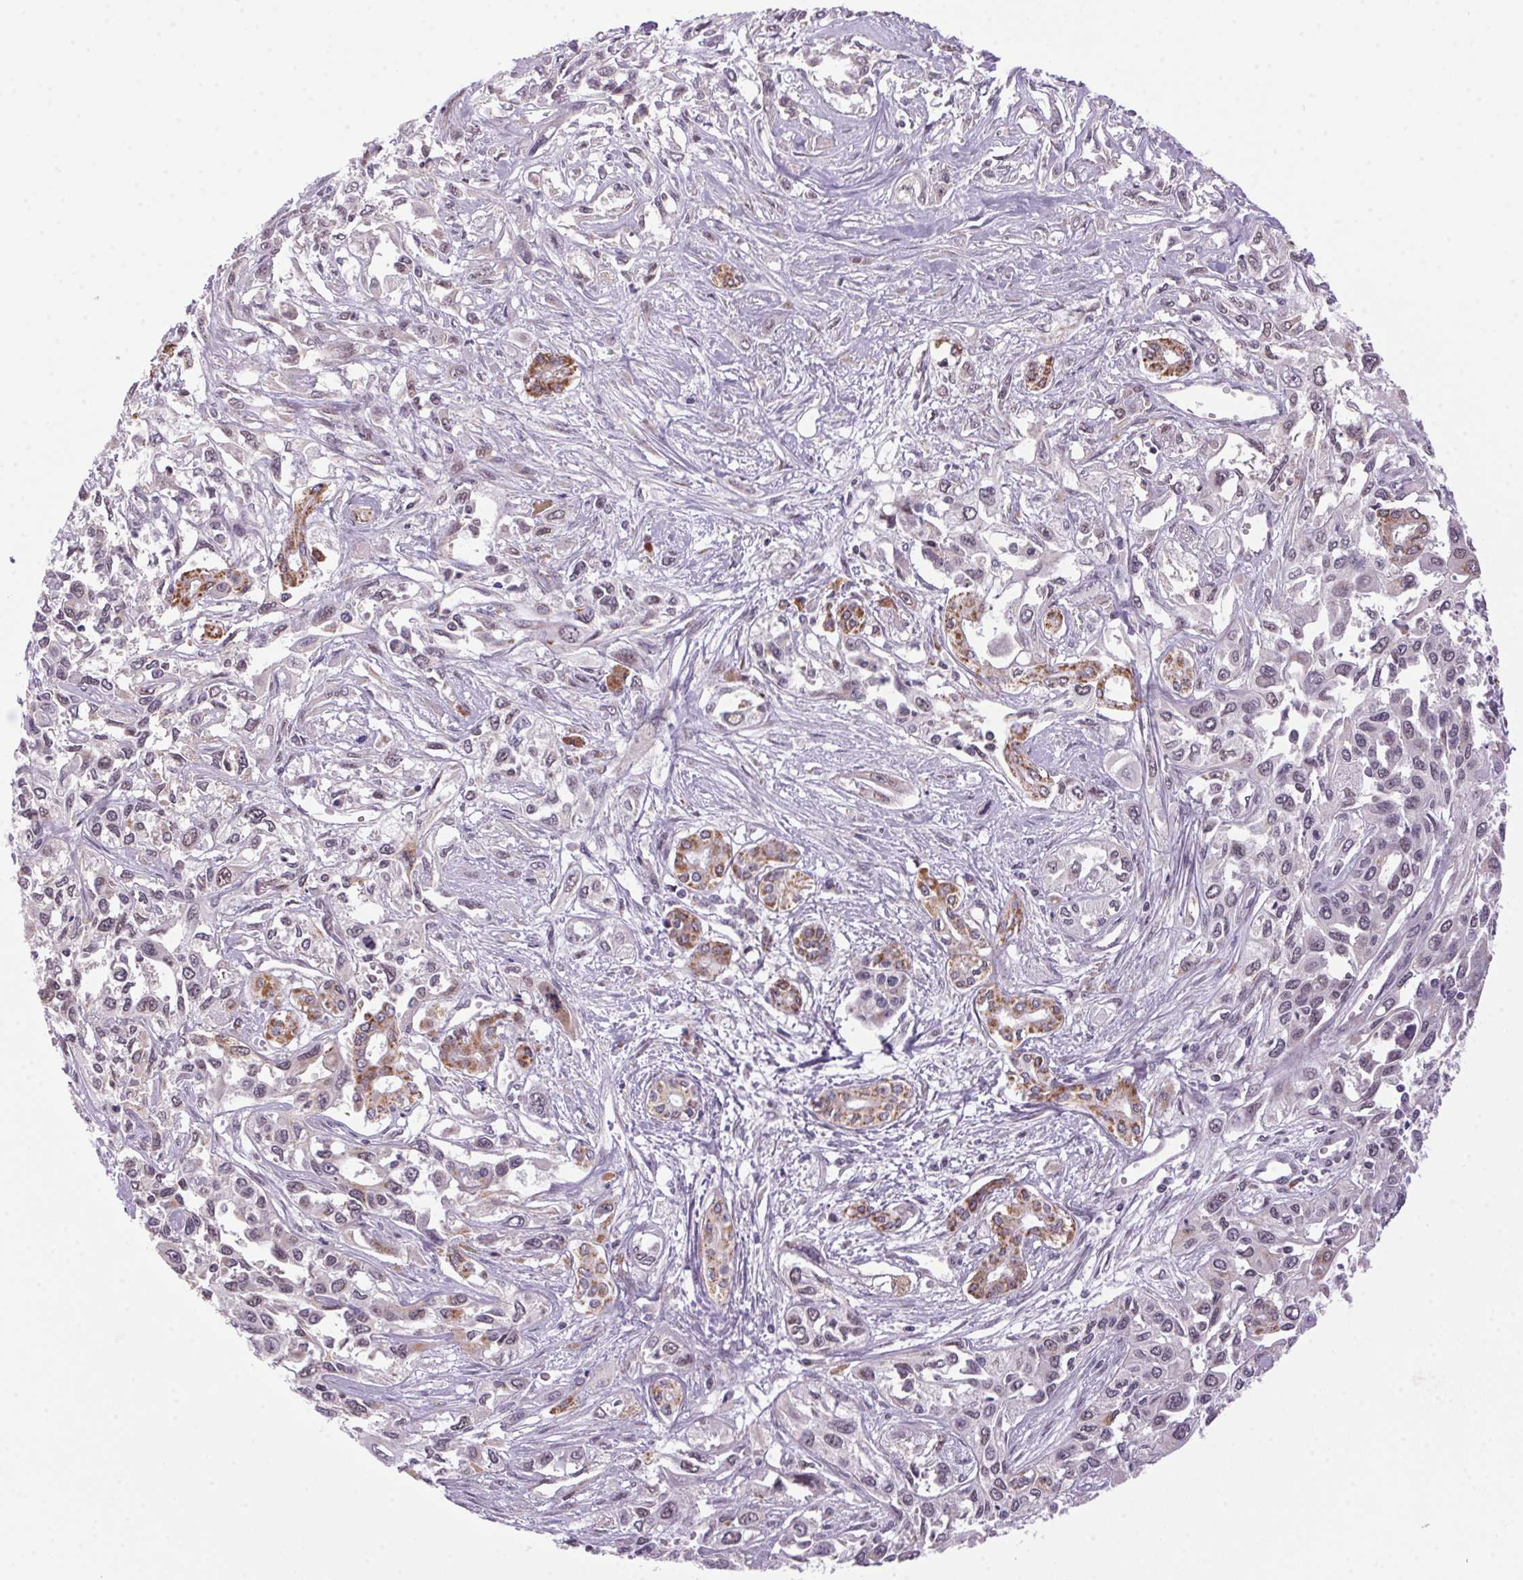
{"staining": {"intensity": "moderate", "quantity": "<25%", "location": "cytoplasmic/membranous"}, "tissue": "pancreatic cancer", "cell_type": "Tumor cells", "image_type": "cancer", "snomed": [{"axis": "morphology", "description": "Adenocarcinoma, NOS"}, {"axis": "topography", "description": "Pancreas"}], "caption": "The micrograph exhibits a brown stain indicating the presence of a protein in the cytoplasmic/membranous of tumor cells in pancreatic cancer (adenocarcinoma). (brown staining indicates protein expression, while blue staining denotes nuclei).", "gene": "AKR1E2", "patient": {"sex": "female", "age": 55}}